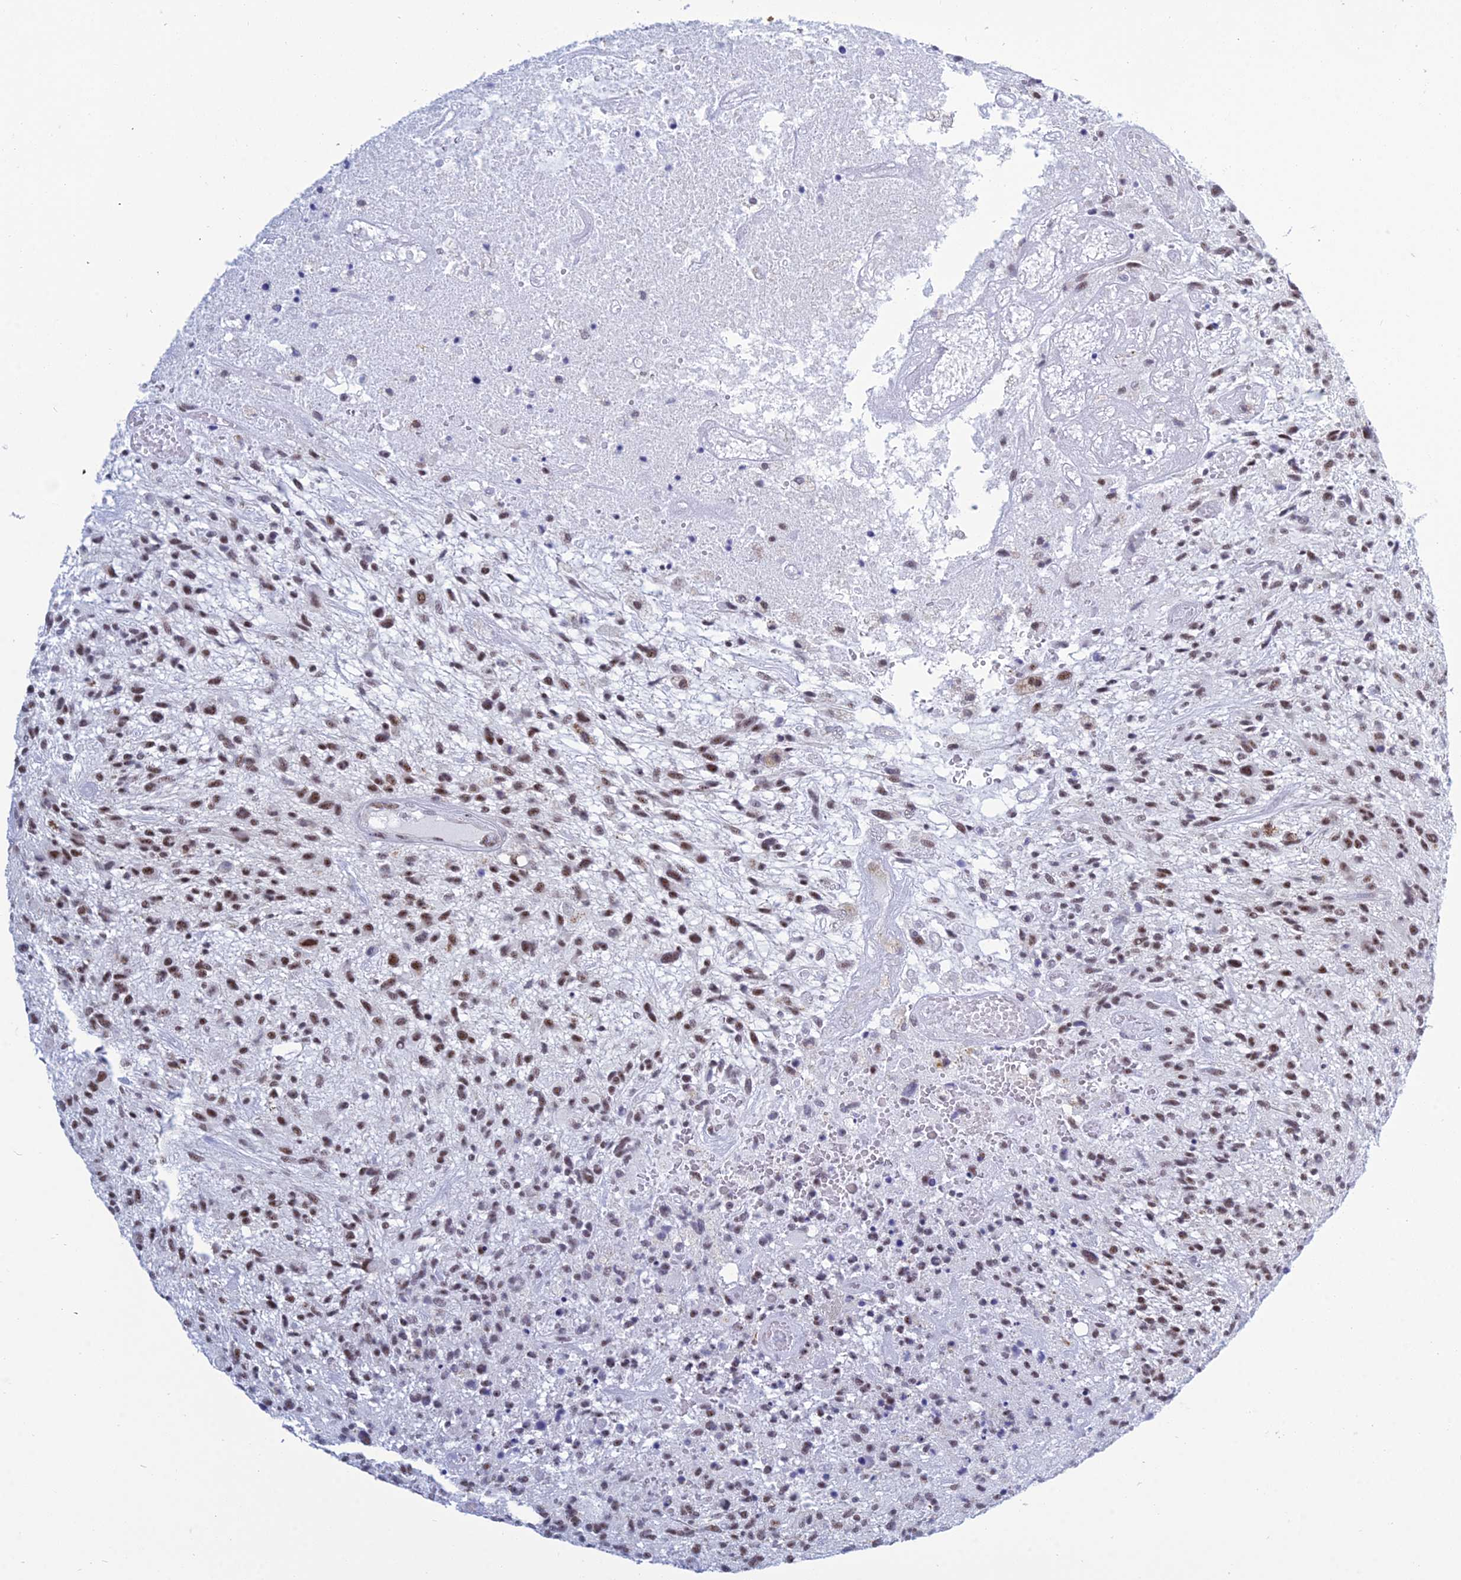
{"staining": {"intensity": "moderate", "quantity": ">75%", "location": "nuclear"}, "tissue": "glioma", "cell_type": "Tumor cells", "image_type": "cancer", "snomed": [{"axis": "morphology", "description": "Glioma, malignant, High grade"}, {"axis": "topography", "description": "Brain"}], "caption": "Human glioma stained for a protein (brown) displays moderate nuclear positive staining in about >75% of tumor cells.", "gene": "KLF14", "patient": {"sex": "male", "age": 47}}